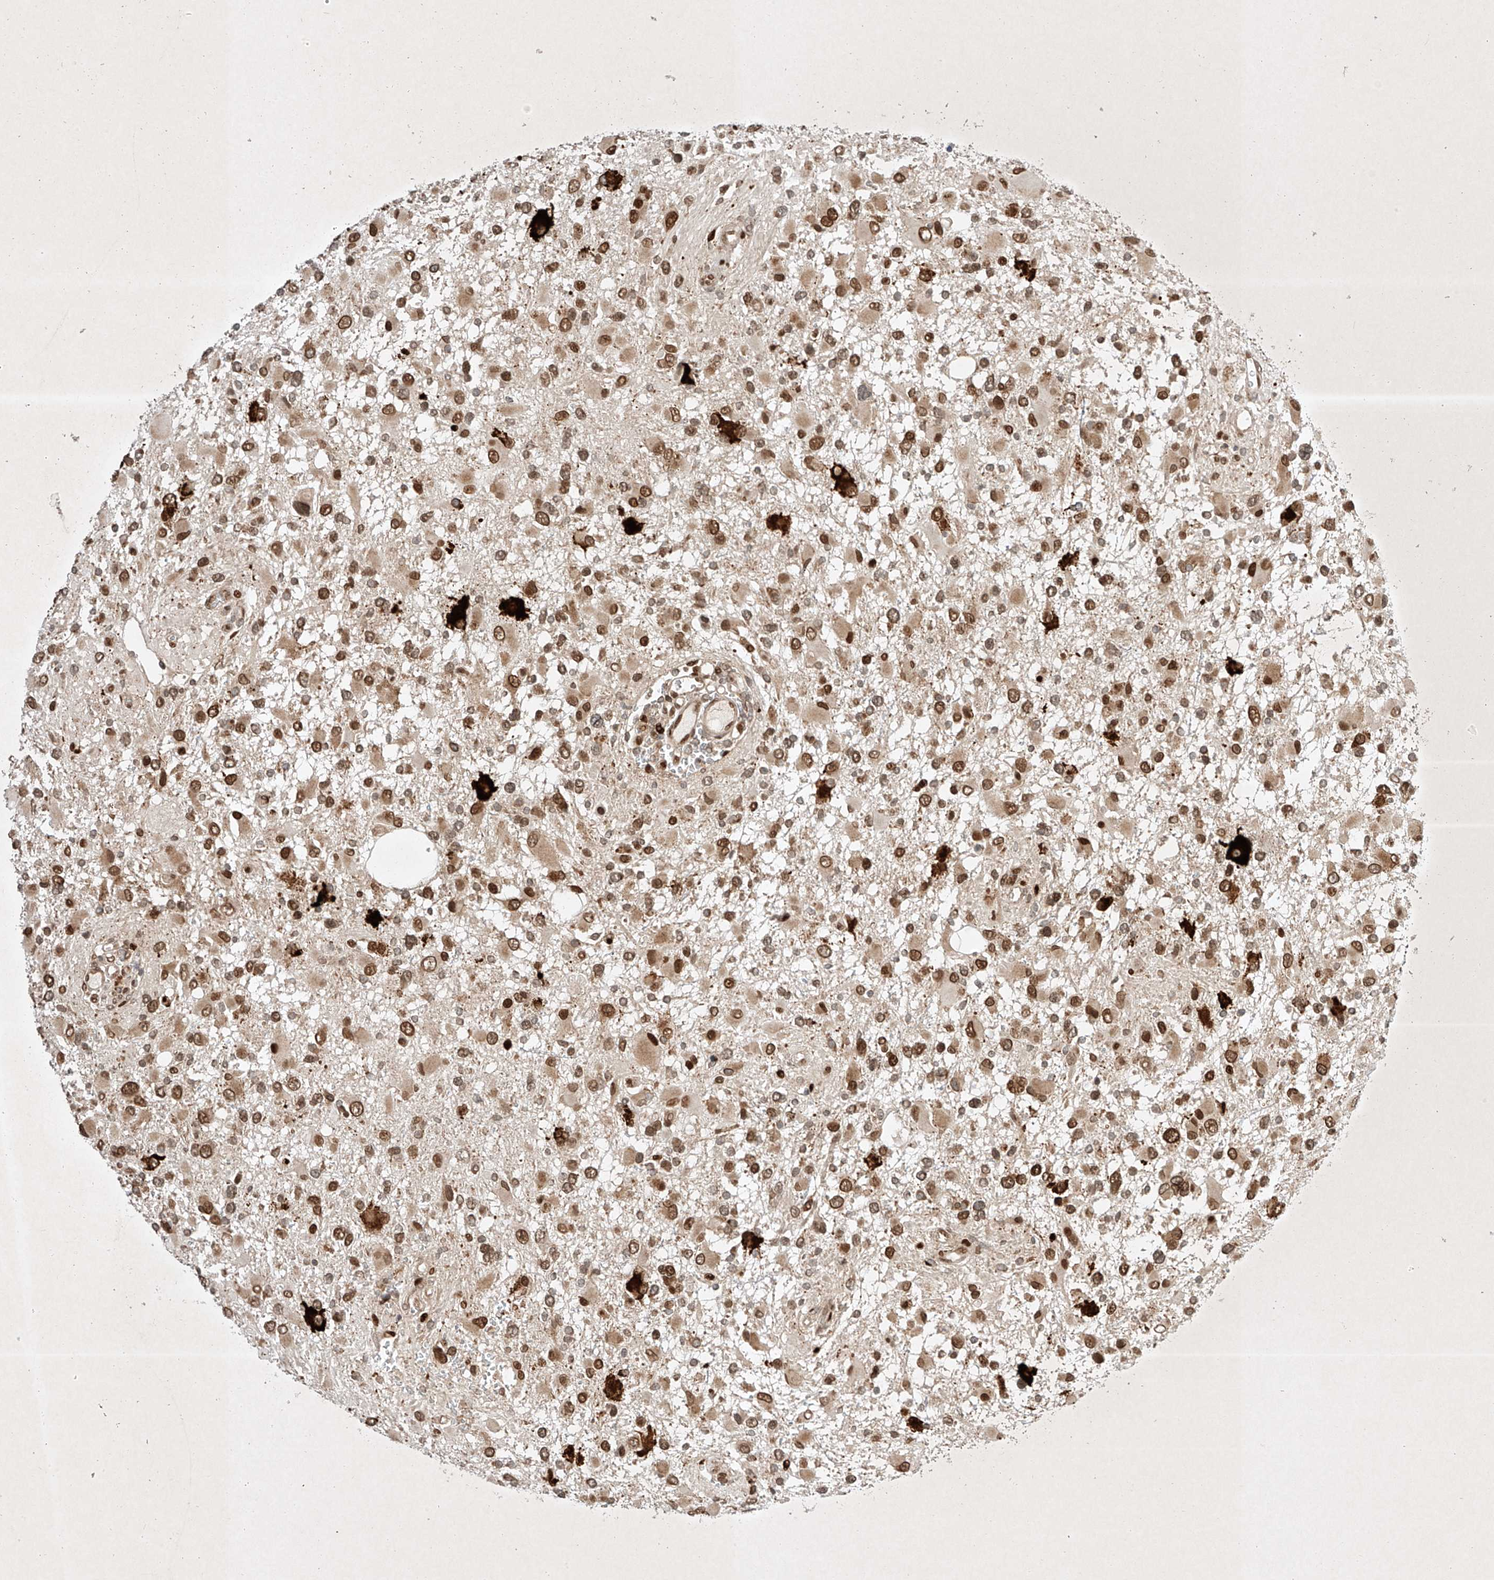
{"staining": {"intensity": "moderate", "quantity": ">75%", "location": "nuclear"}, "tissue": "glioma", "cell_type": "Tumor cells", "image_type": "cancer", "snomed": [{"axis": "morphology", "description": "Glioma, malignant, High grade"}, {"axis": "topography", "description": "Brain"}], "caption": "Immunohistochemistry micrograph of neoplastic tissue: human malignant high-grade glioma stained using immunohistochemistry (IHC) displays medium levels of moderate protein expression localized specifically in the nuclear of tumor cells, appearing as a nuclear brown color.", "gene": "EPG5", "patient": {"sex": "male", "age": 53}}